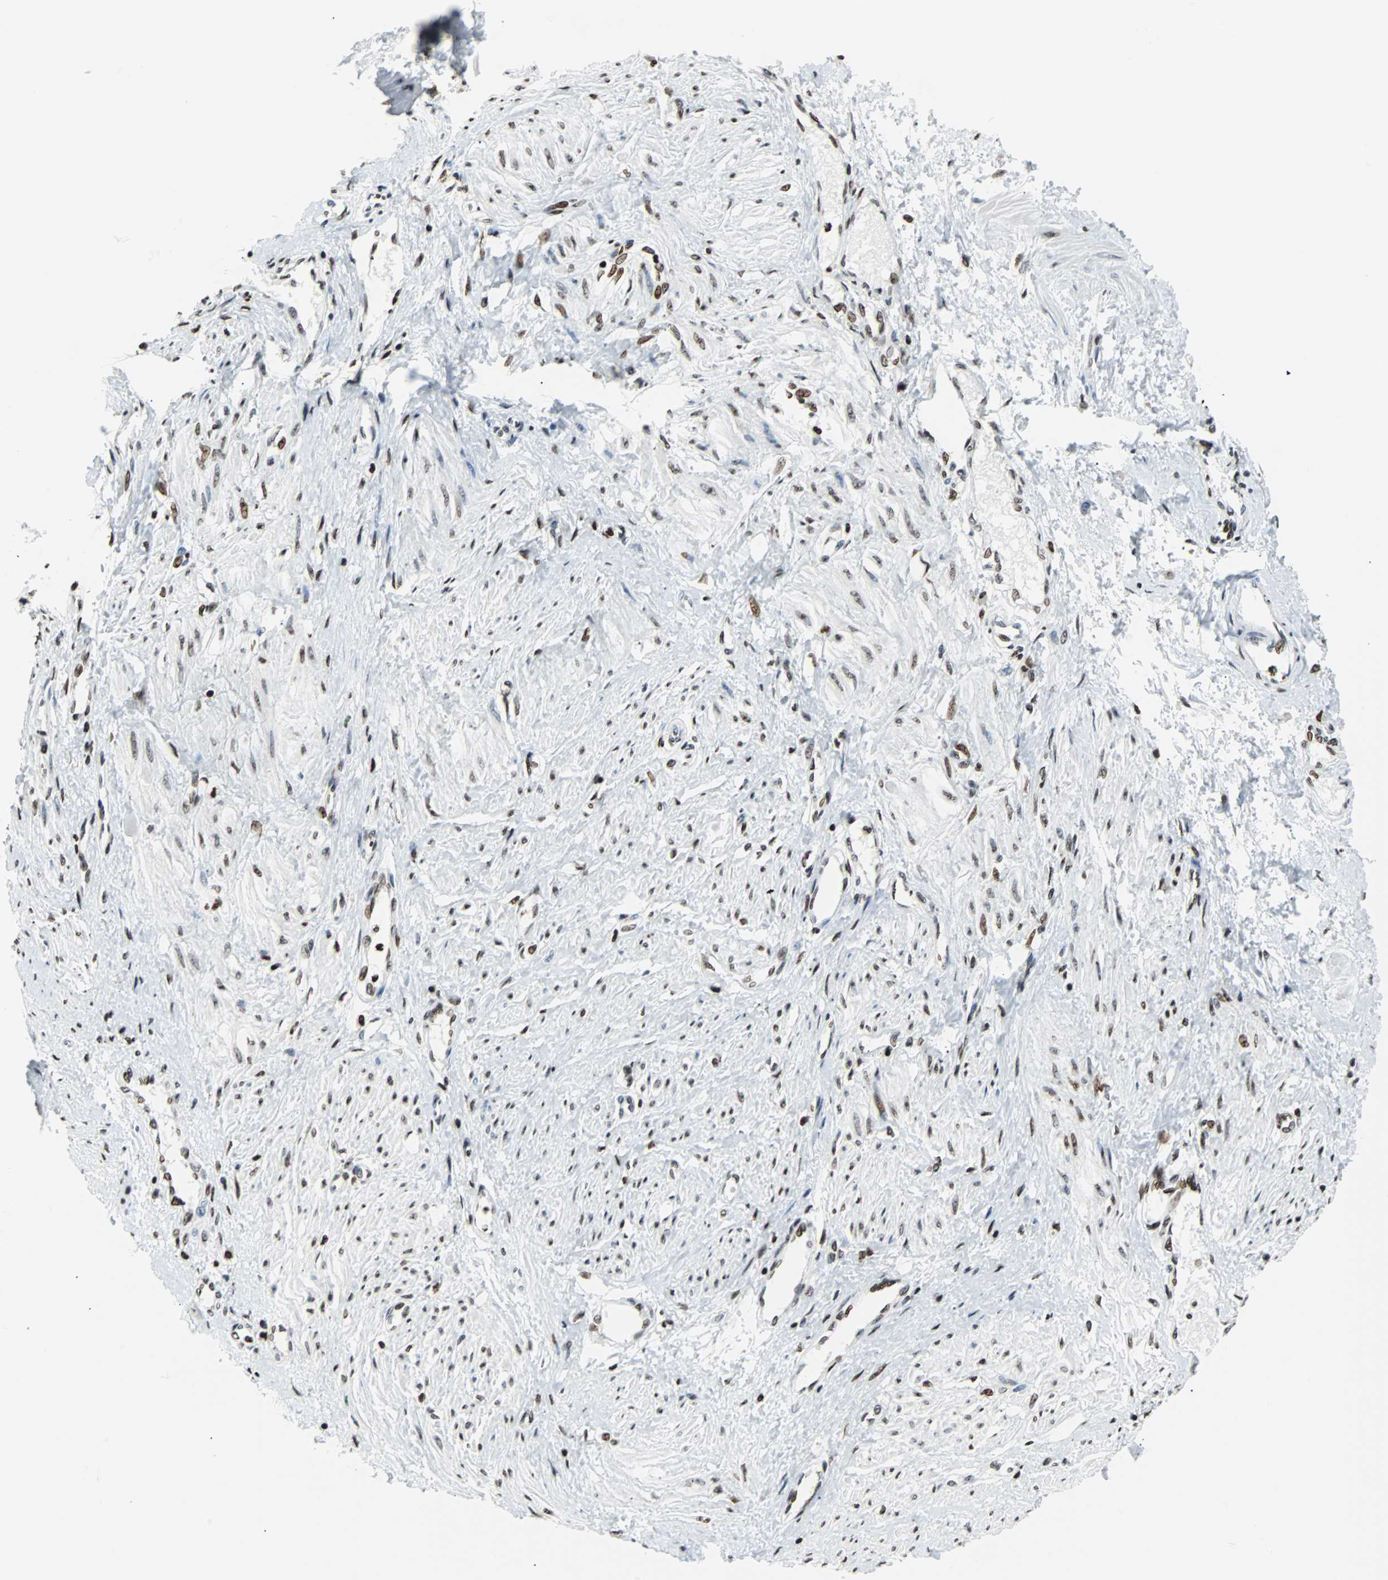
{"staining": {"intensity": "moderate", "quantity": "25%-75%", "location": "nuclear"}, "tissue": "smooth muscle", "cell_type": "Smooth muscle cells", "image_type": "normal", "snomed": [{"axis": "morphology", "description": "Normal tissue, NOS"}, {"axis": "topography", "description": "Smooth muscle"}, {"axis": "topography", "description": "Uterus"}], "caption": "The histopathology image reveals immunohistochemical staining of unremarkable smooth muscle. There is moderate nuclear staining is identified in about 25%-75% of smooth muscle cells. The protein is shown in brown color, while the nuclei are stained blue.", "gene": "ZNF131", "patient": {"sex": "female", "age": 39}}